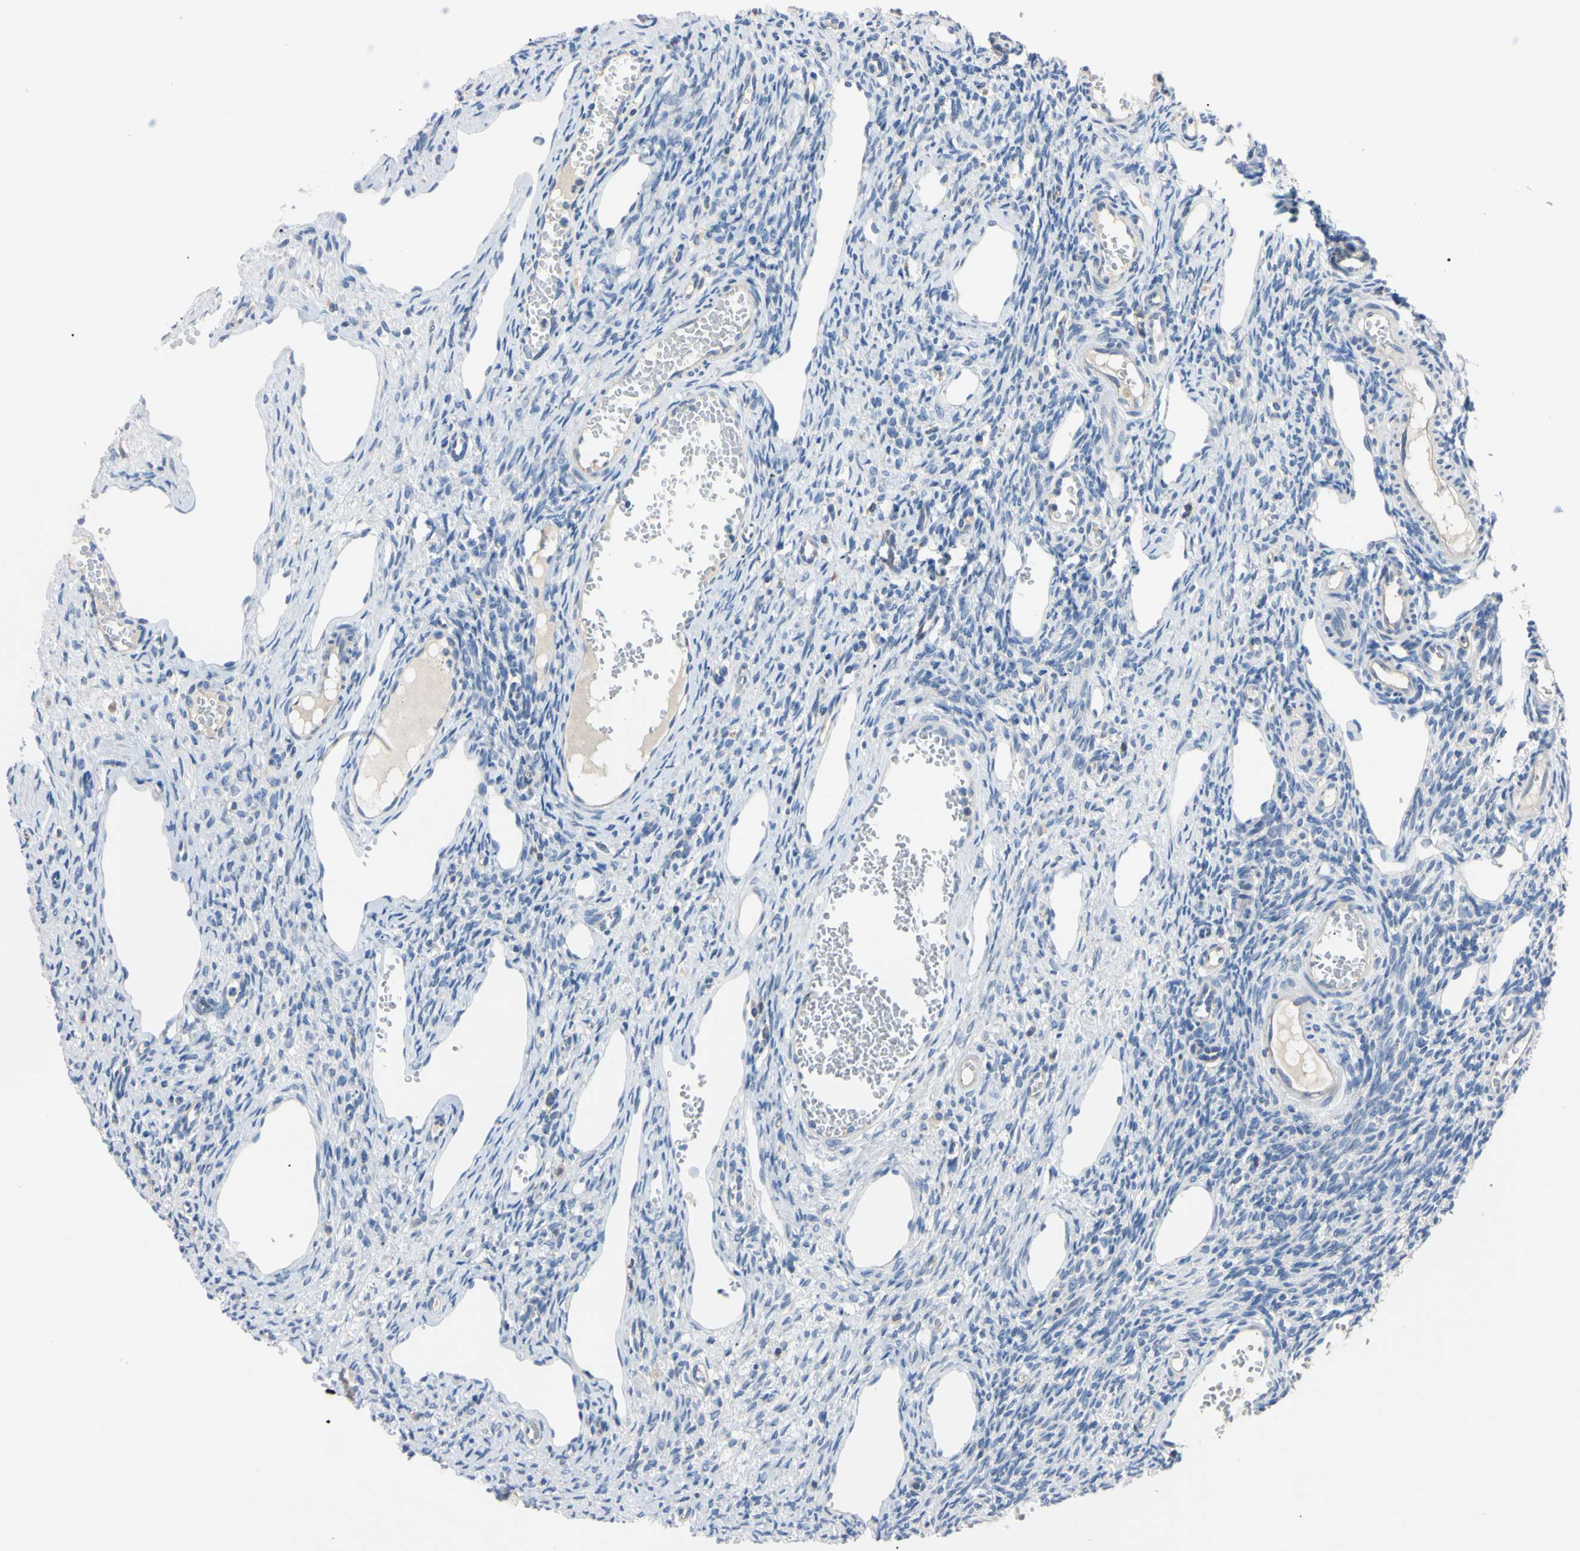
{"staining": {"intensity": "negative", "quantity": "none", "location": "none"}, "tissue": "ovary", "cell_type": "Ovarian stroma cells", "image_type": "normal", "snomed": [{"axis": "morphology", "description": "Normal tissue, NOS"}, {"axis": "topography", "description": "Ovary"}], "caption": "Normal ovary was stained to show a protein in brown. There is no significant positivity in ovarian stroma cells. Nuclei are stained in blue.", "gene": "PNKD", "patient": {"sex": "female", "age": 33}}